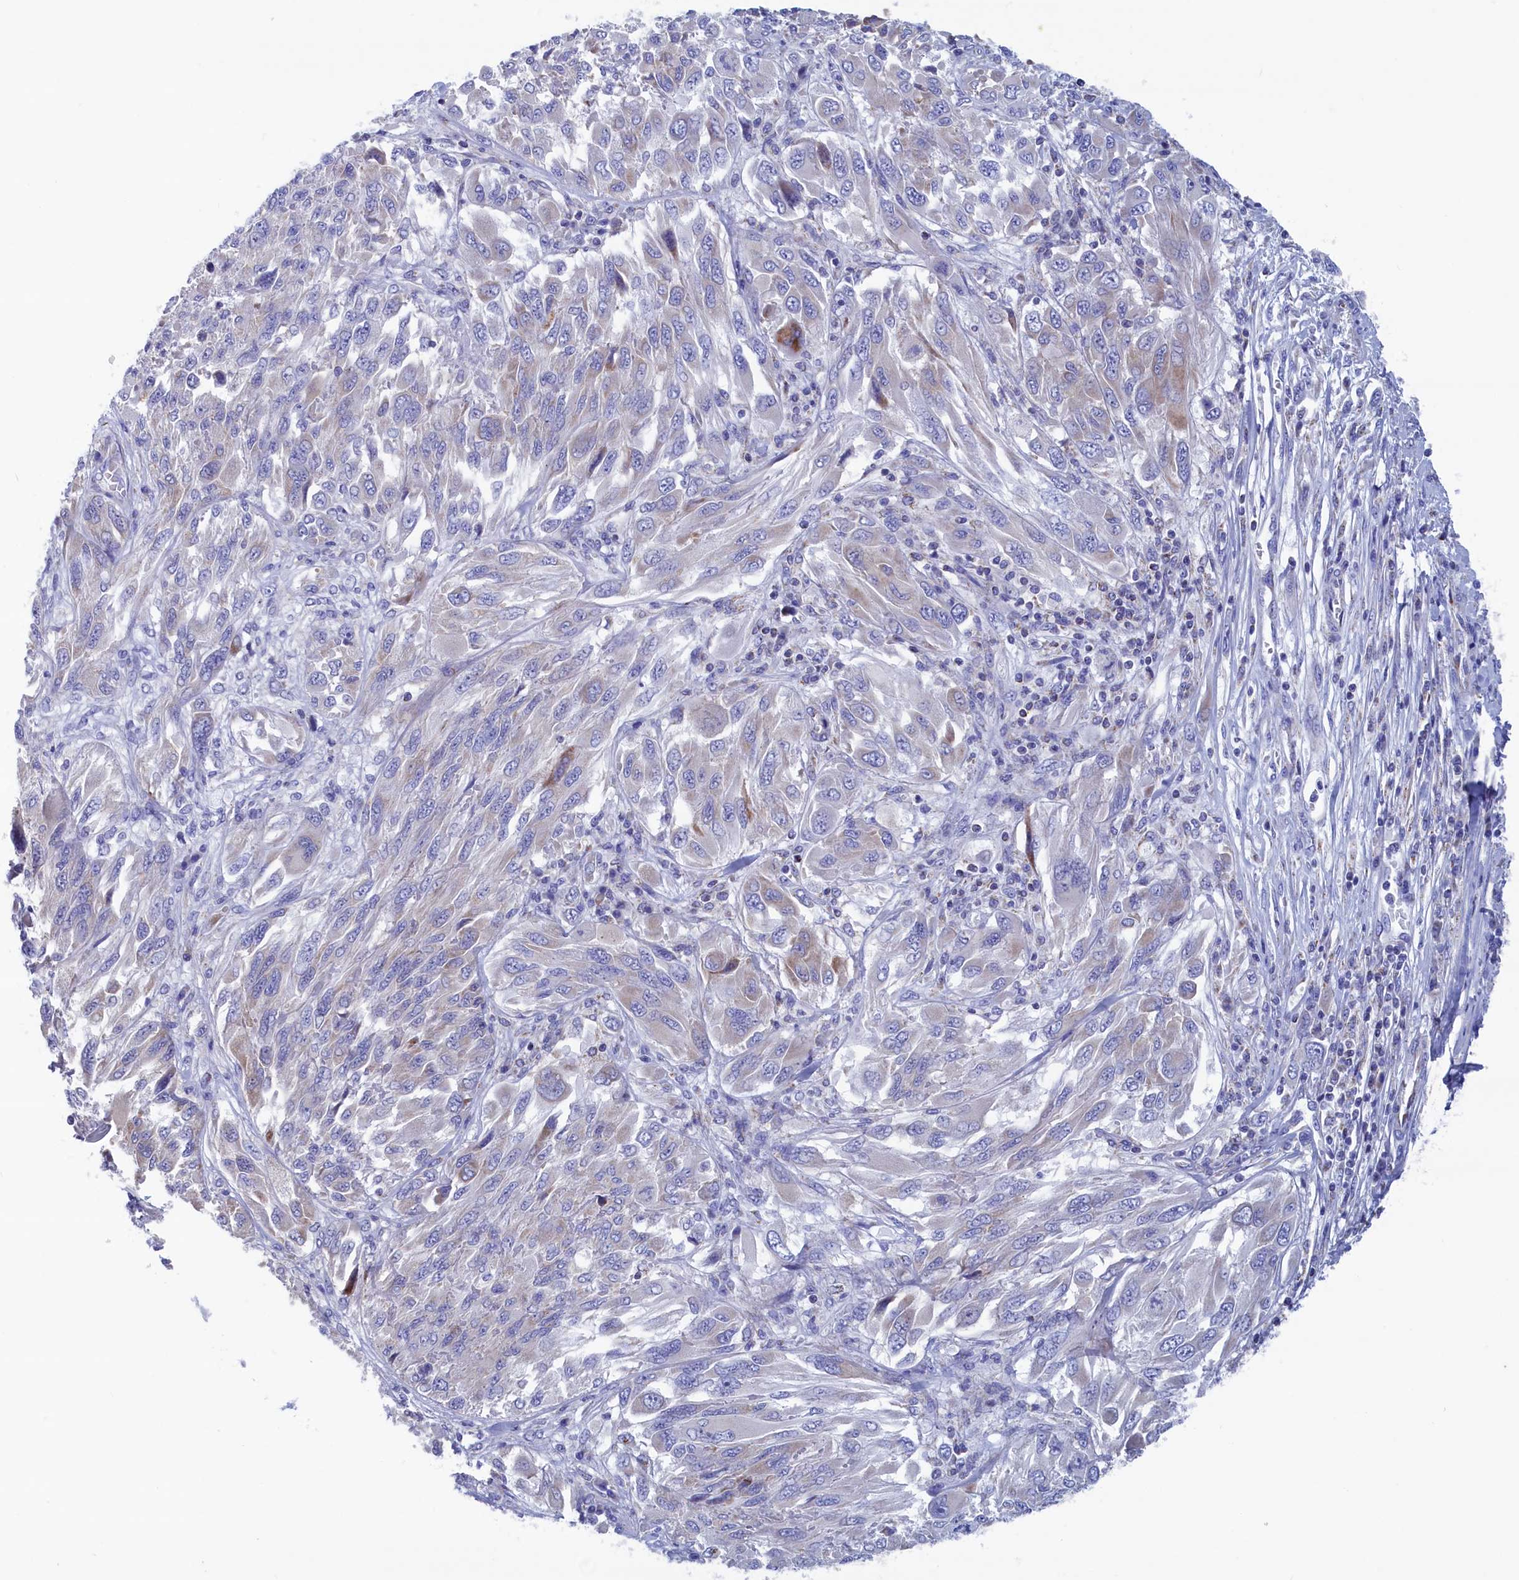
{"staining": {"intensity": "negative", "quantity": "none", "location": "none"}, "tissue": "melanoma", "cell_type": "Tumor cells", "image_type": "cancer", "snomed": [{"axis": "morphology", "description": "Malignant melanoma, NOS"}, {"axis": "topography", "description": "Skin"}], "caption": "A high-resolution image shows IHC staining of melanoma, which reveals no significant positivity in tumor cells.", "gene": "WDR83", "patient": {"sex": "female", "age": 91}}